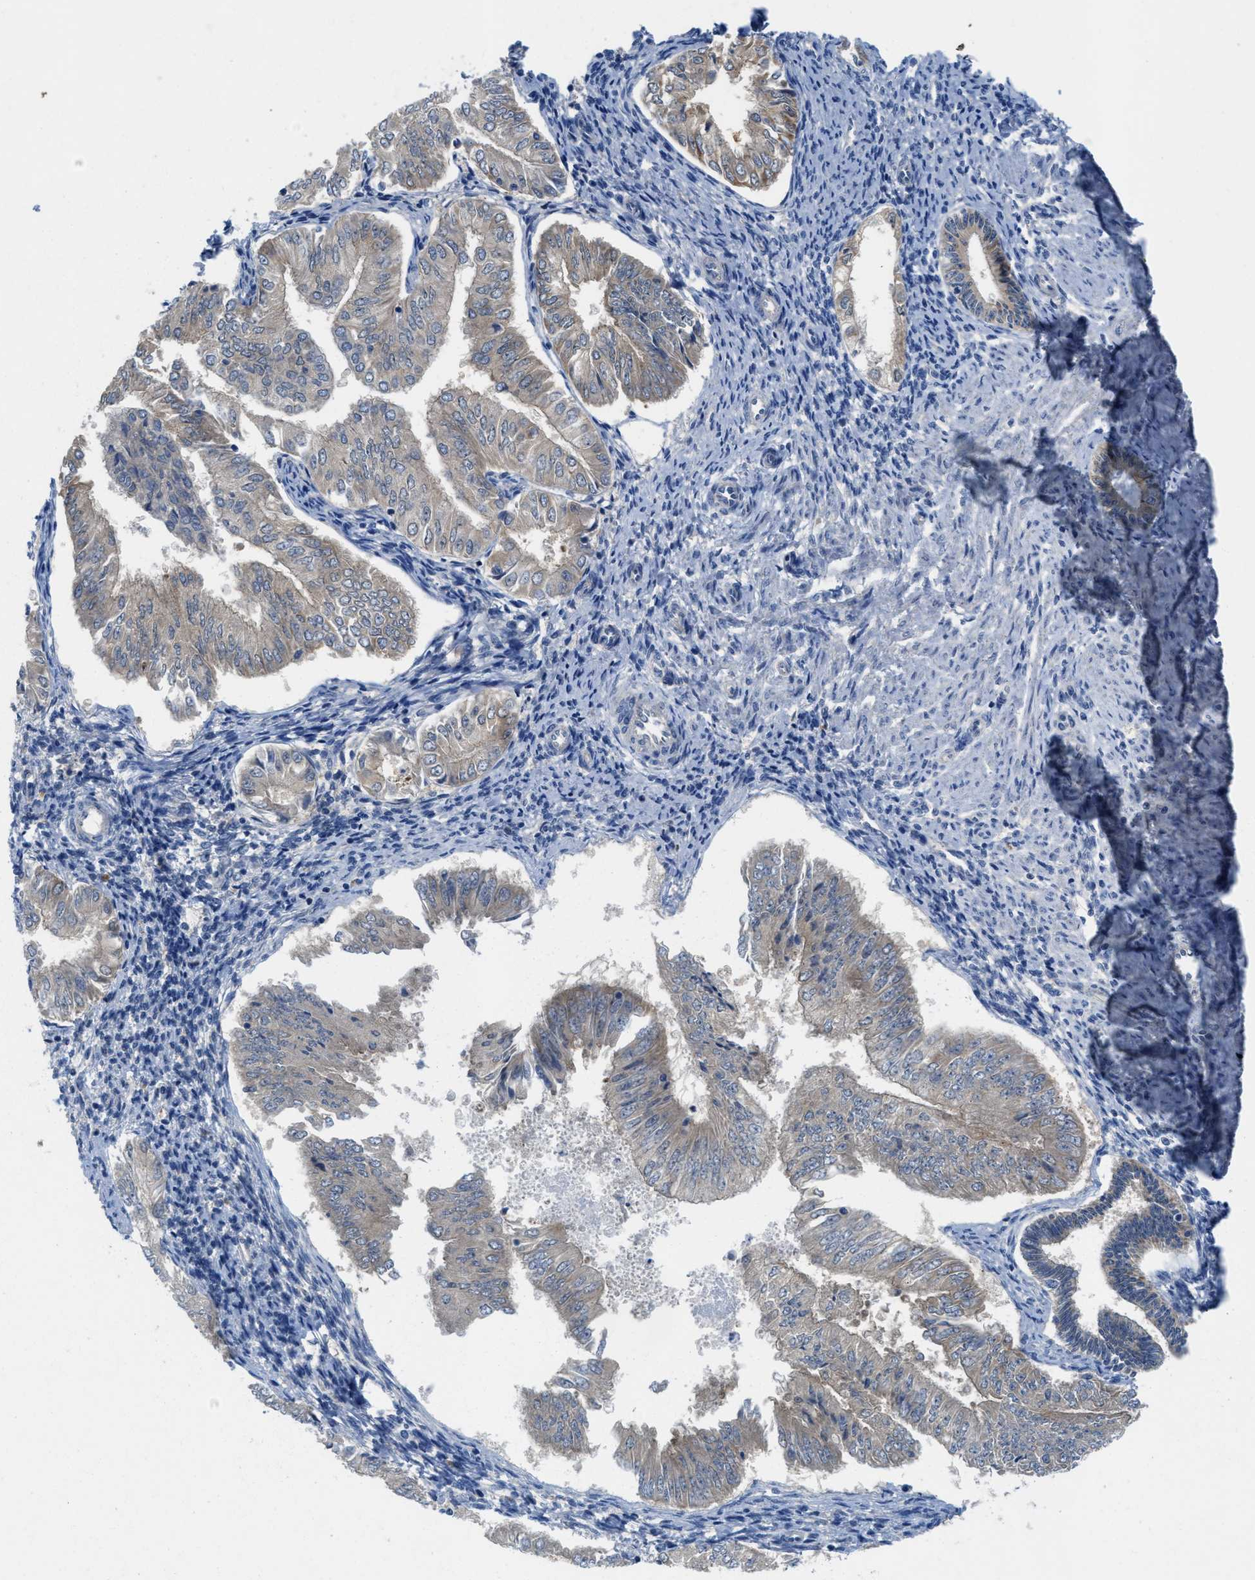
{"staining": {"intensity": "negative", "quantity": "none", "location": "none"}, "tissue": "endometrial cancer", "cell_type": "Tumor cells", "image_type": "cancer", "snomed": [{"axis": "morphology", "description": "Adenocarcinoma, NOS"}, {"axis": "topography", "description": "Endometrium"}], "caption": "High power microscopy histopathology image of an immunohistochemistry (IHC) micrograph of adenocarcinoma (endometrial), revealing no significant positivity in tumor cells.", "gene": "RIPK2", "patient": {"sex": "female", "age": 53}}